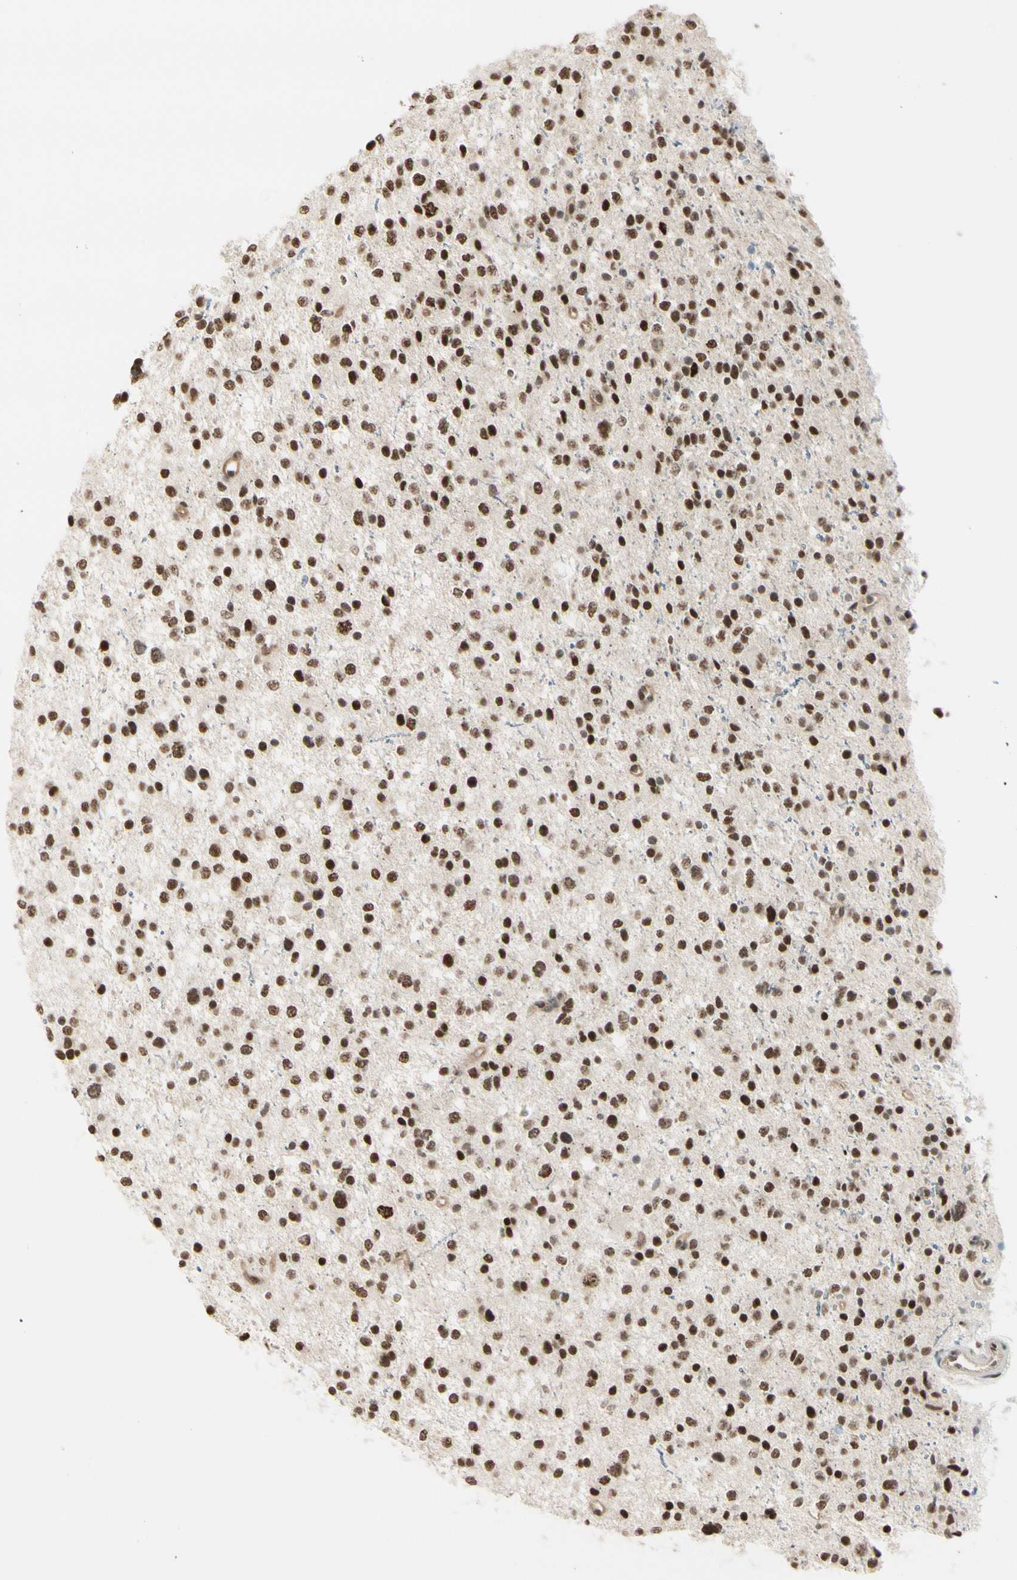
{"staining": {"intensity": "strong", "quantity": ">75%", "location": "nuclear"}, "tissue": "glioma", "cell_type": "Tumor cells", "image_type": "cancer", "snomed": [{"axis": "morphology", "description": "Glioma, malignant, Low grade"}, {"axis": "topography", "description": "Brain"}], "caption": "An image showing strong nuclear staining in about >75% of tumor cells in glioma, as visualized by brown immunohistochemical staining.", "gene": "SUFU", "patient": {"sex": "female", "age": 37}}